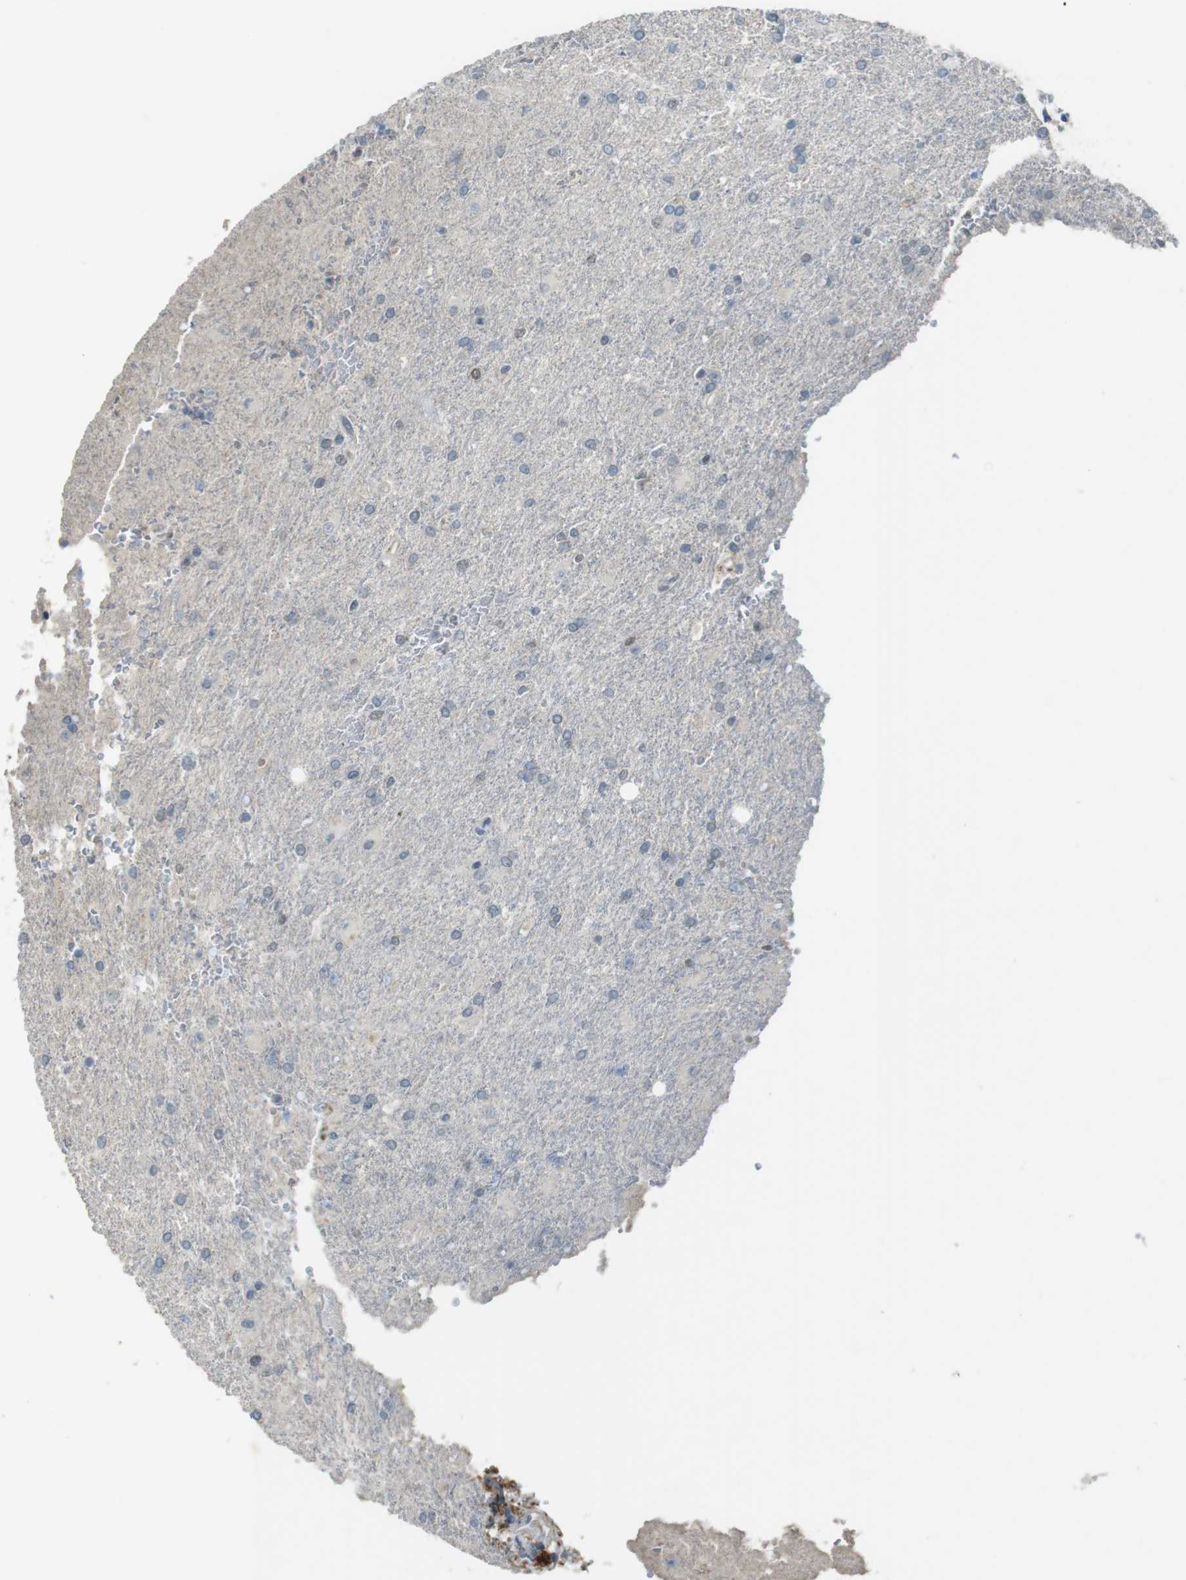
{"staining": {"intensity": "weak", "quantity": "<25%", "location": "nuclear"}, "tissue": "glioma", "cell_type": "Tumor cells", "image_type": "cancer", "snomed": [{"axis": "morphology", "description": "Glioma, malignant, High grade"}, {"axis": "topography", "description": "Brain"}], "caption": "Histopathology image shows no significant protein staining in tumor cells of glioma.", "gene": "ENTPD7", "patient": {"sex": "male", "age": 71}}